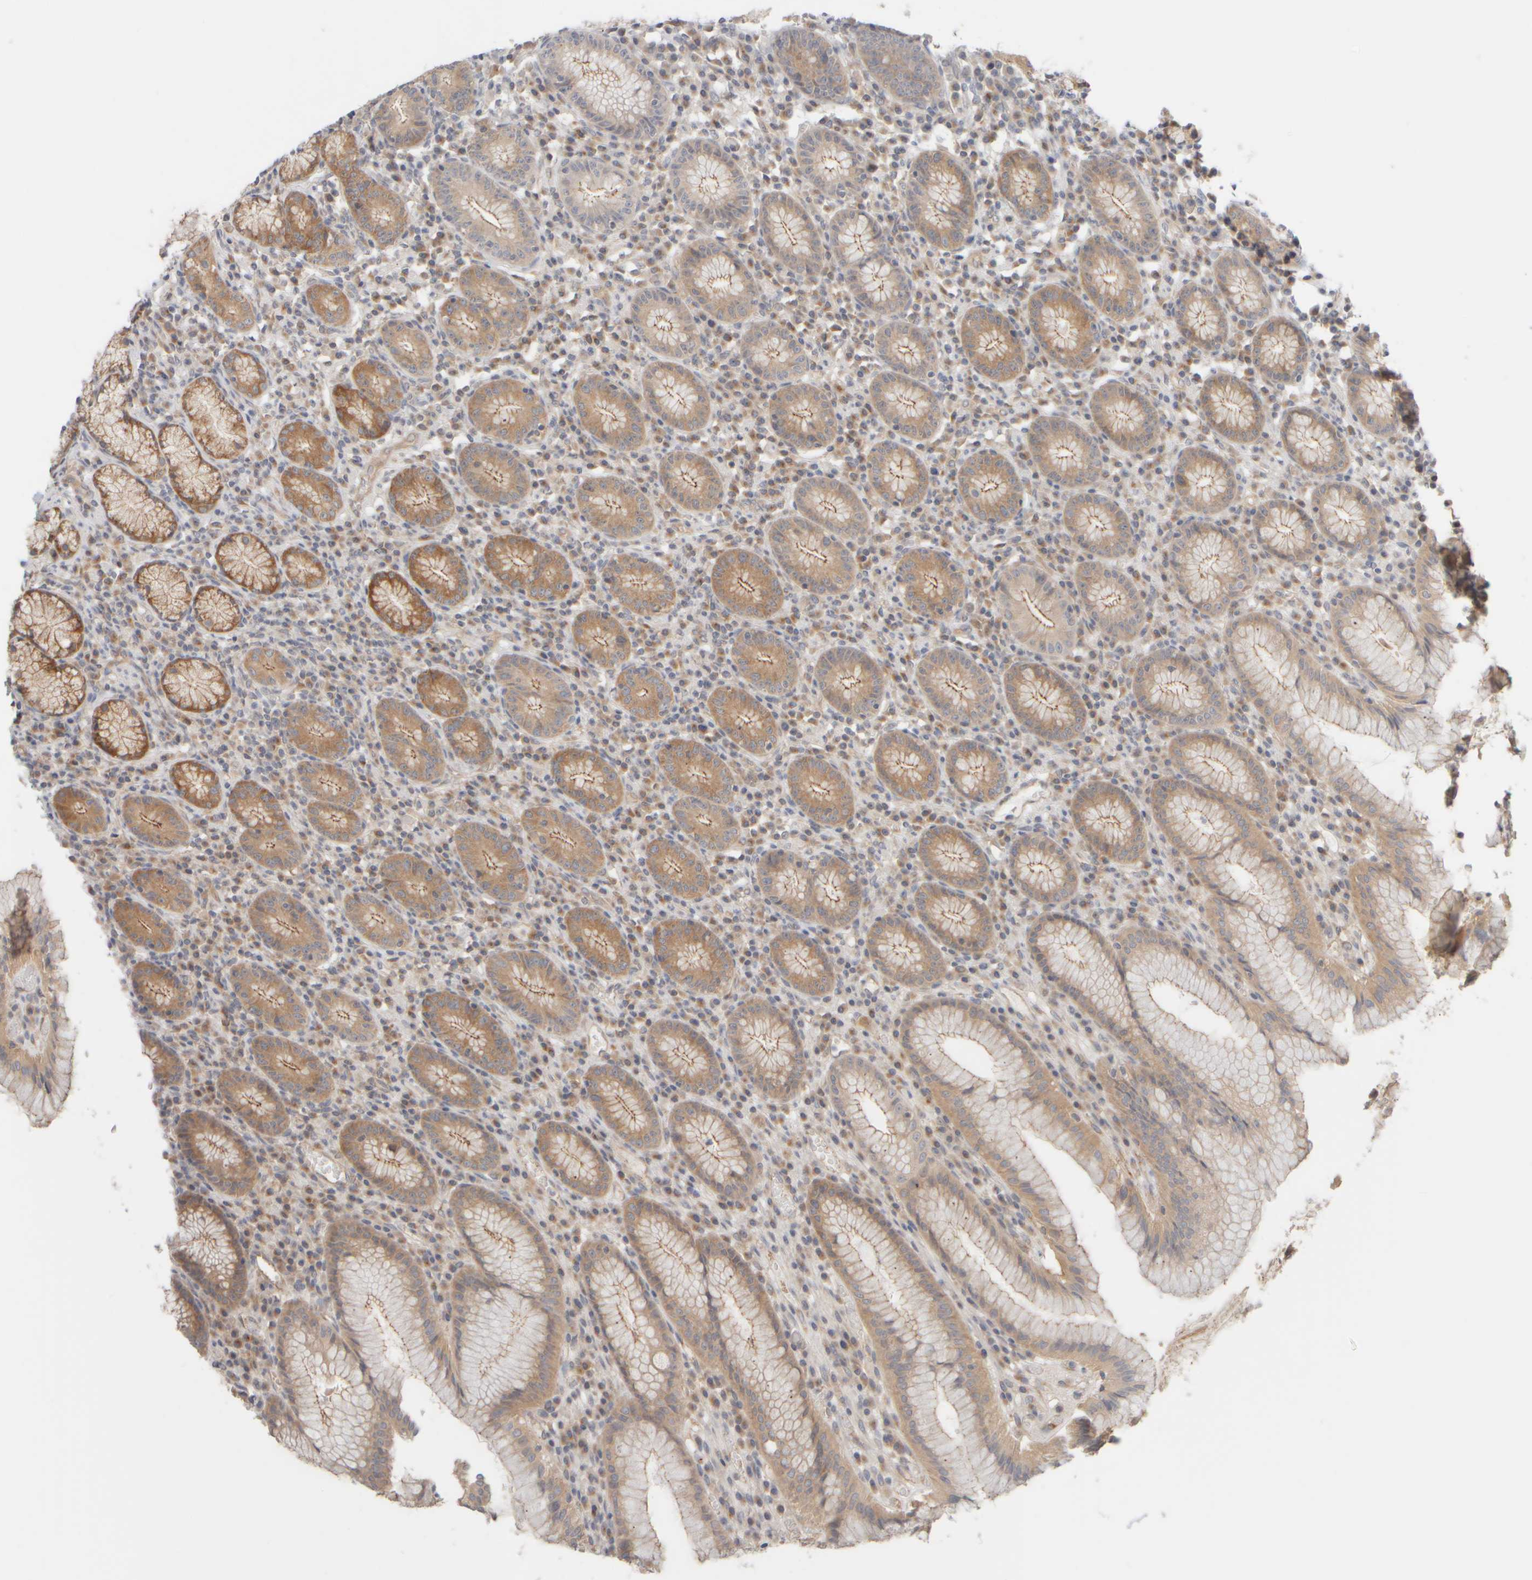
{"staining": {"intensity": "strong", "quantity": "25%-75%", "location": "cytoplasmic/membranous"}, "tissue": "stomach", "cell_type": "Glandular cells", "image_type": "normal", "snomed": [{"axis": "morphology", "description": "Normal tissue, NOS"}, {"axis": "topography", "description": "Stomach"}], "caption": "Unremarkable stomach exhibits strong cytoplasmic/membranous expression in about 25%-75% of glandular cells, visualized by immunohistochemistry.", "gene": "GOPC", "patient": {"sex": "male", "age": 55}}